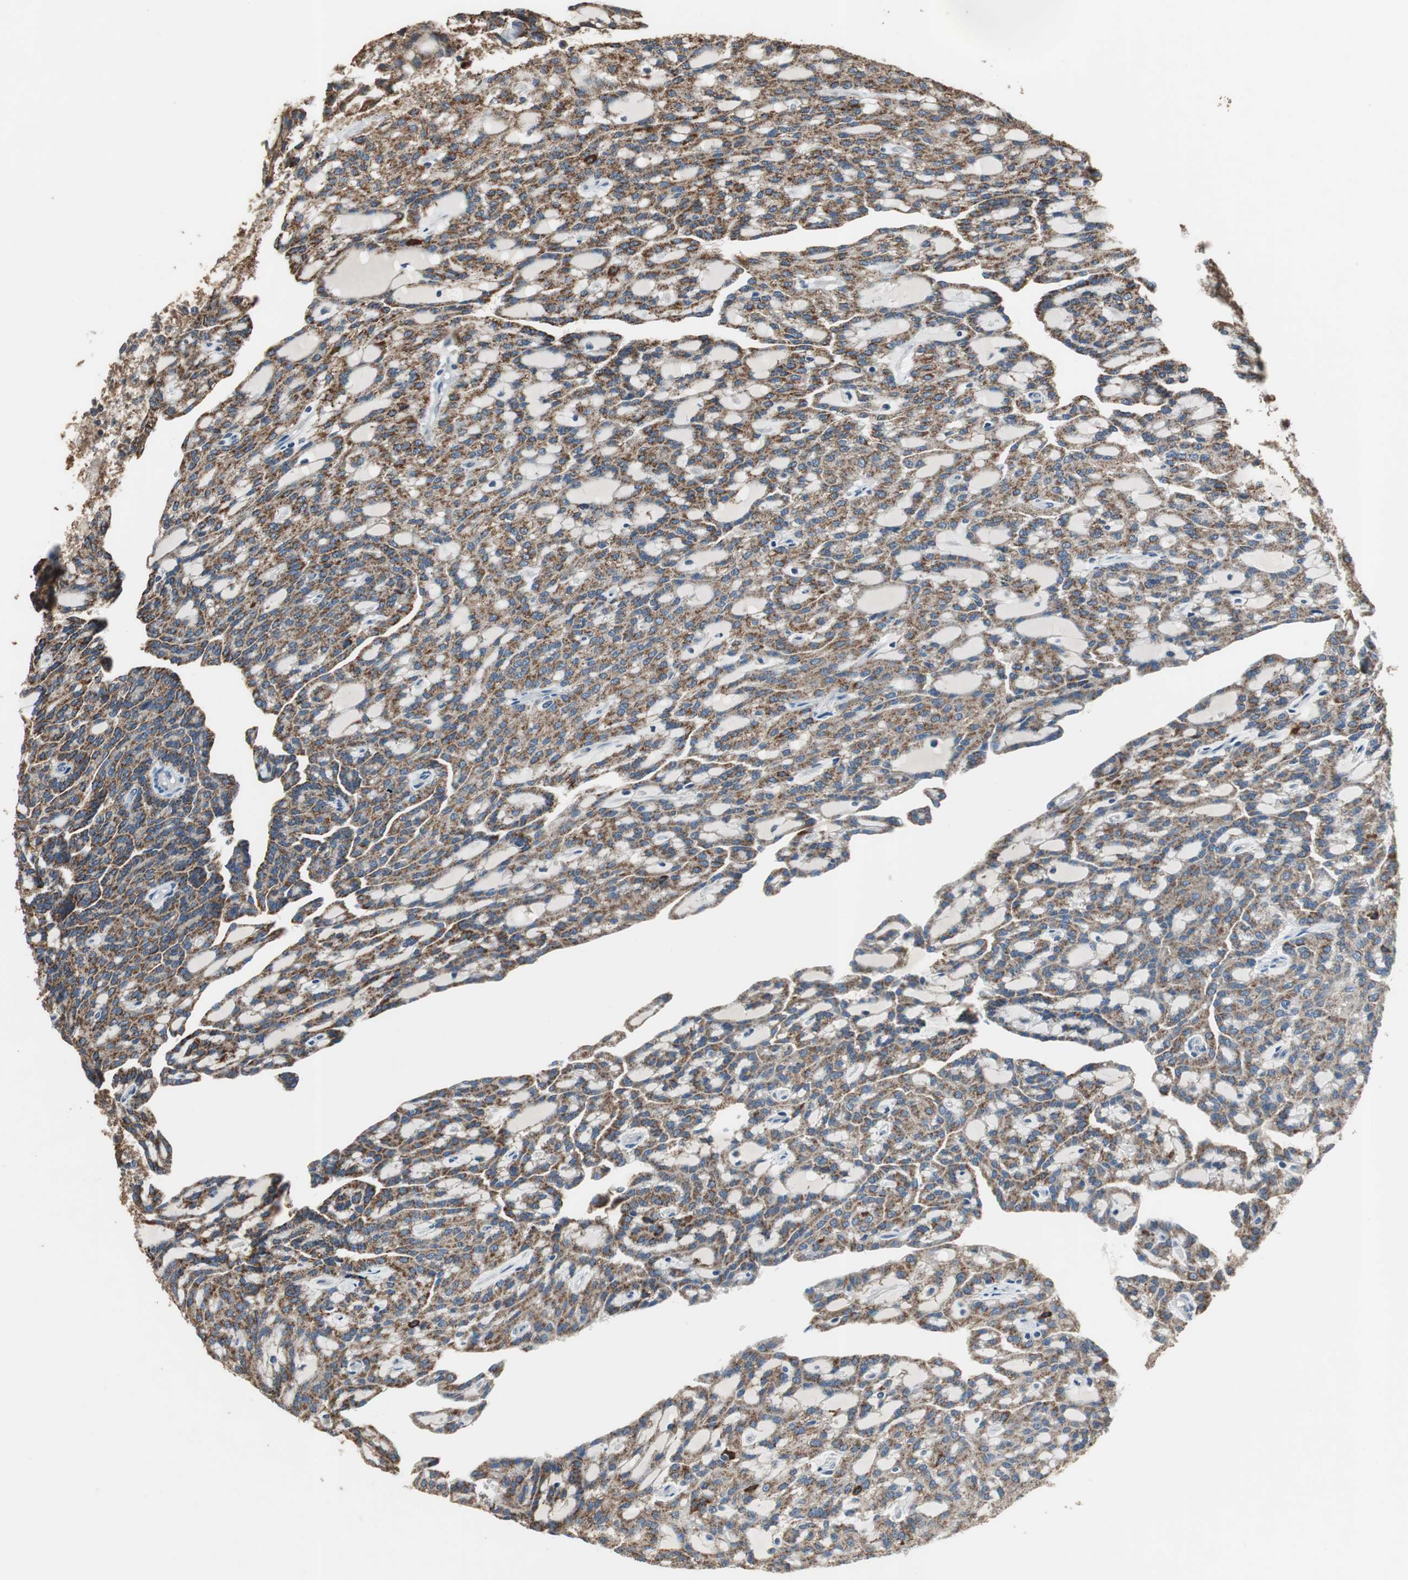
{"staining": {"intensity": "moderate", "quantity": ">75%", "location": "cytoplasmic/membranous"}, "tissue": "renal cancer", "cell_type": "Tumor cells", "image_type": "cancer", "snomed": [{"axis": "morphology", "description": "Adenocarcinoma, NOS"}, {"axis": "topography", "description": "Kidney"}], "caption": "DAB (3,3'-diaminobenzidine) immunohistochemical staining of renal adenocarcinoma shows moderate cytoplasmic/membranous protein expression in about >75% of tumor cells.", "gene": "PI4KB", "patient": {"sex": "male", "age": 63}}